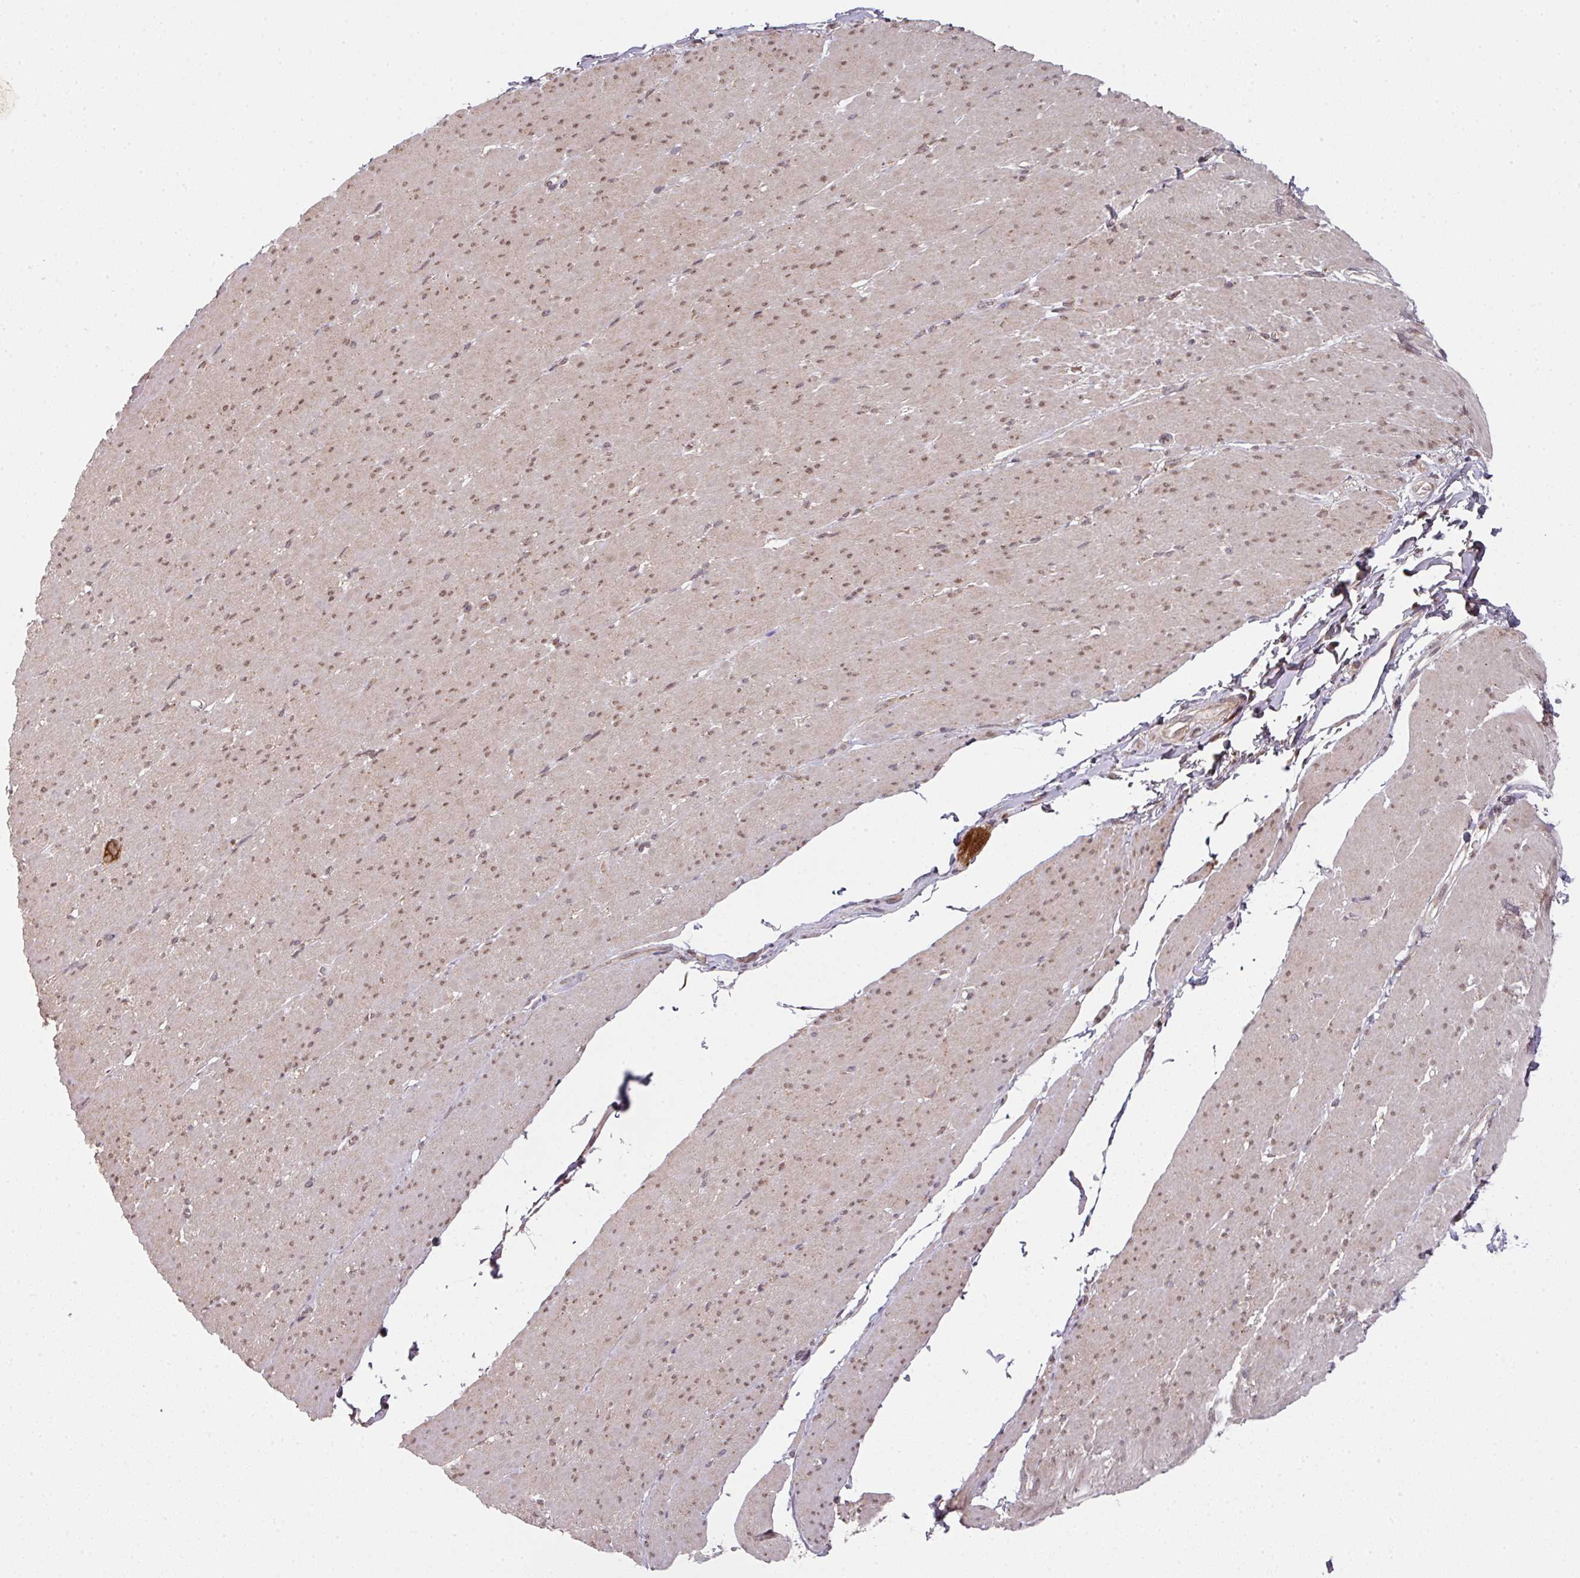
{"staining": {"intensity": "moderate", "quantity": "25%-75%", "location": "nuclear"}, "tissue": "smooth muscle", "cell_type": "Smooth muscle cells", "image_type": "normal", "snomed": [{"axis": "morphology", "description": "Normal tissue, NOS"}, {"axis": "topography", "description": "Smooth muscle"}, {"axis": "topography", "description": "Rectum"}], "caption": "A medium amount of moderate nuclear positivity is identified in approximately 25%-75% of smooth muscle cells in unremarkable smooth muscle. Nuclei are stained in blue.", "gene": "CAMLG", "patient": {"sex": "male", "age": 53}}